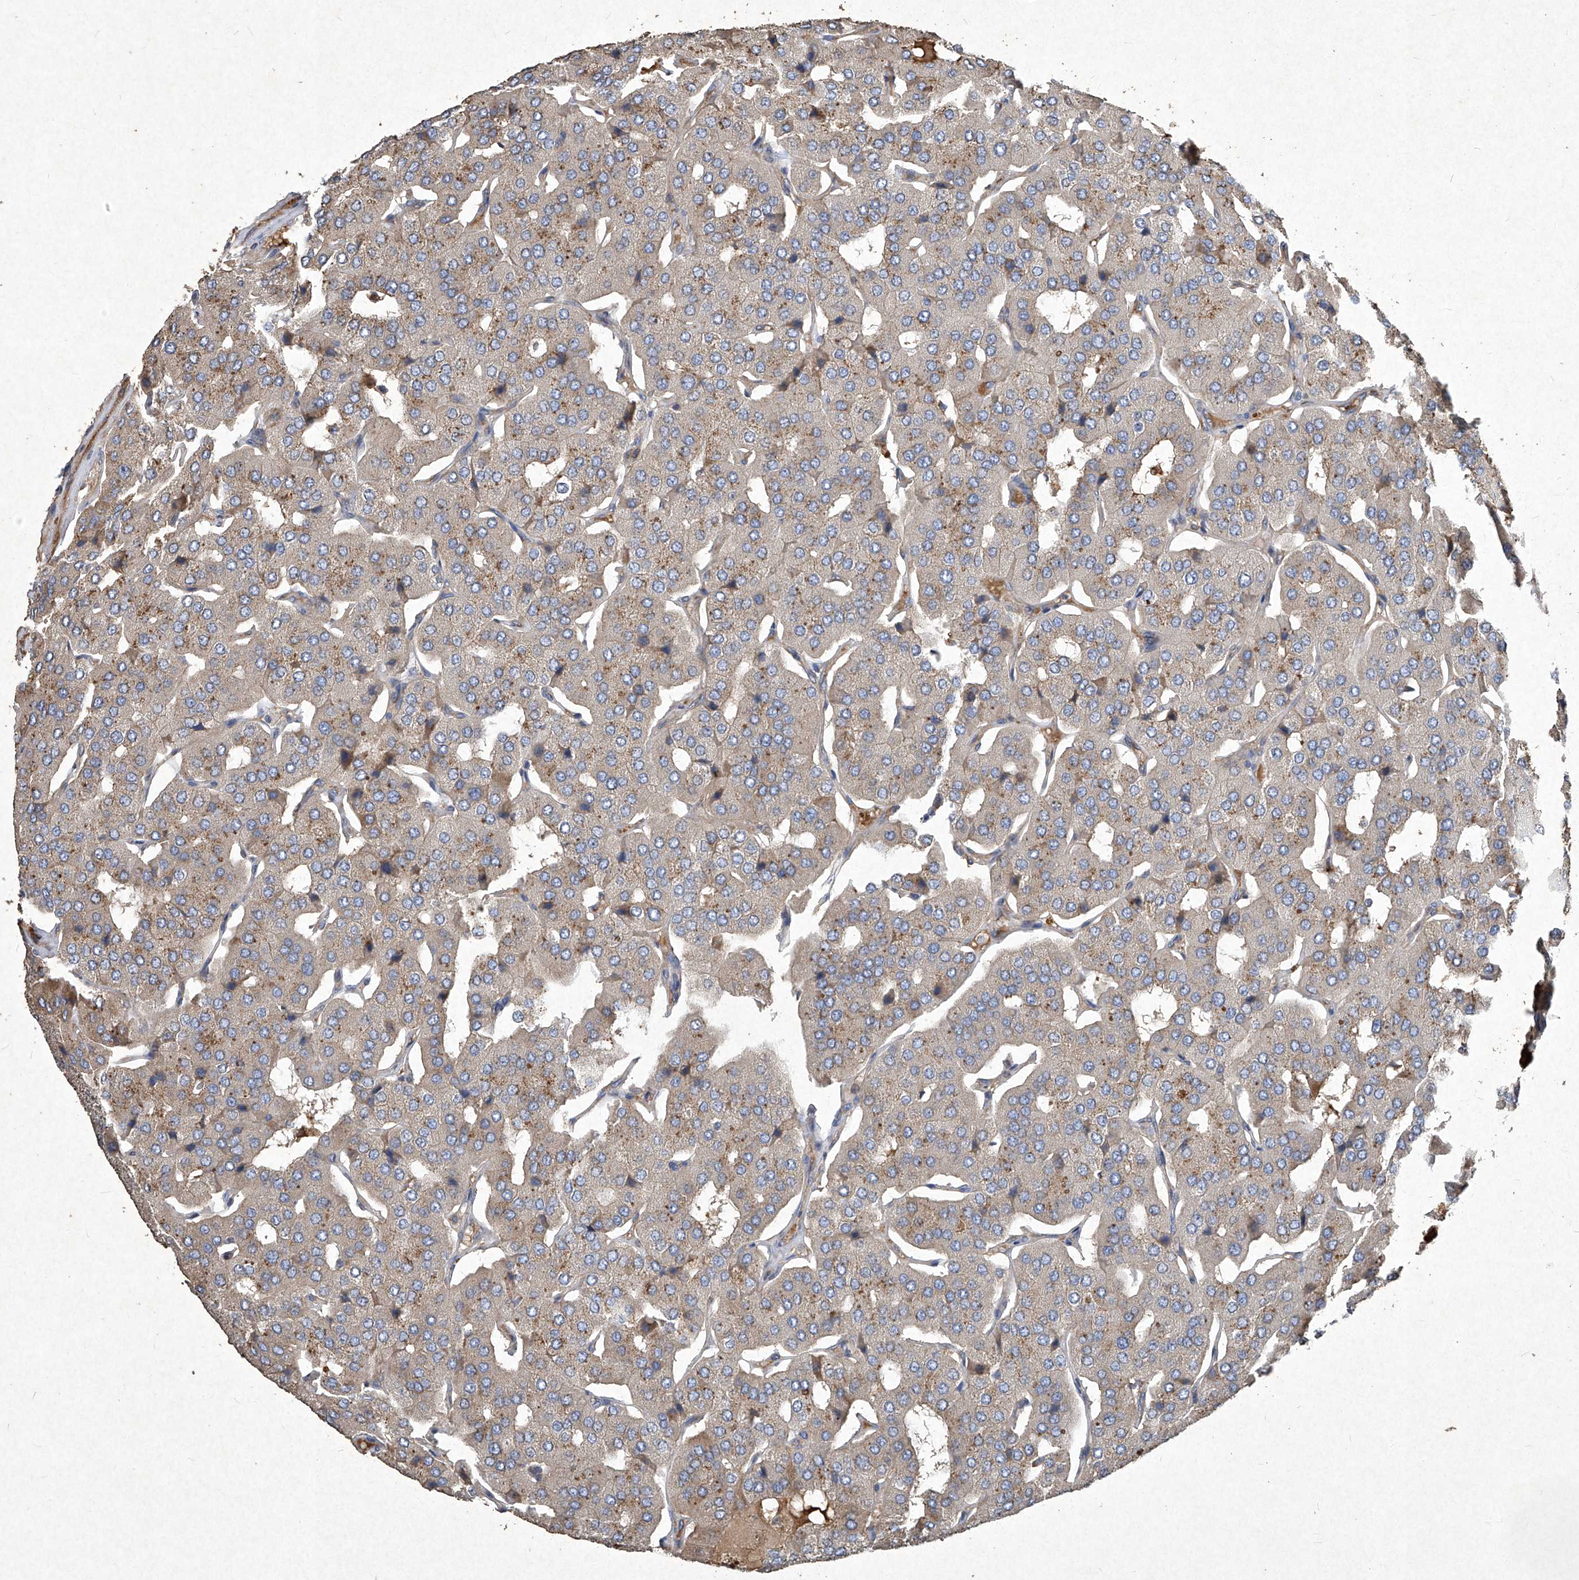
{"staining": {"intensity": "moderate", "quantity": "<25%", "location": "cytoplasmic/membranous"}, "tissue": "parathyroid gland", "cell_type": "Glandular cells", "image_type": "normal", "snomed": [{"axis": "morphology", "description": "Normal tissue, NOS"}, {"axis": "morphology", "description": "Adenoma, NOS"}, {"axis": "topography", "description": "Parathyroid gland"}], "caption": "Protein staining by immunohistochemistry exhibits moderate cytoplasmic/membranous positivity in about <25% of glandular cells in normal parathyroid gland. The staining was performed using DAB (3,3'-diaminobenzidine), with brown indicating positive protein expression. Nuclei are stained blue with hematoxylin.", "gene": "MED16", "patient": {"sex": "female", "age": 86}}